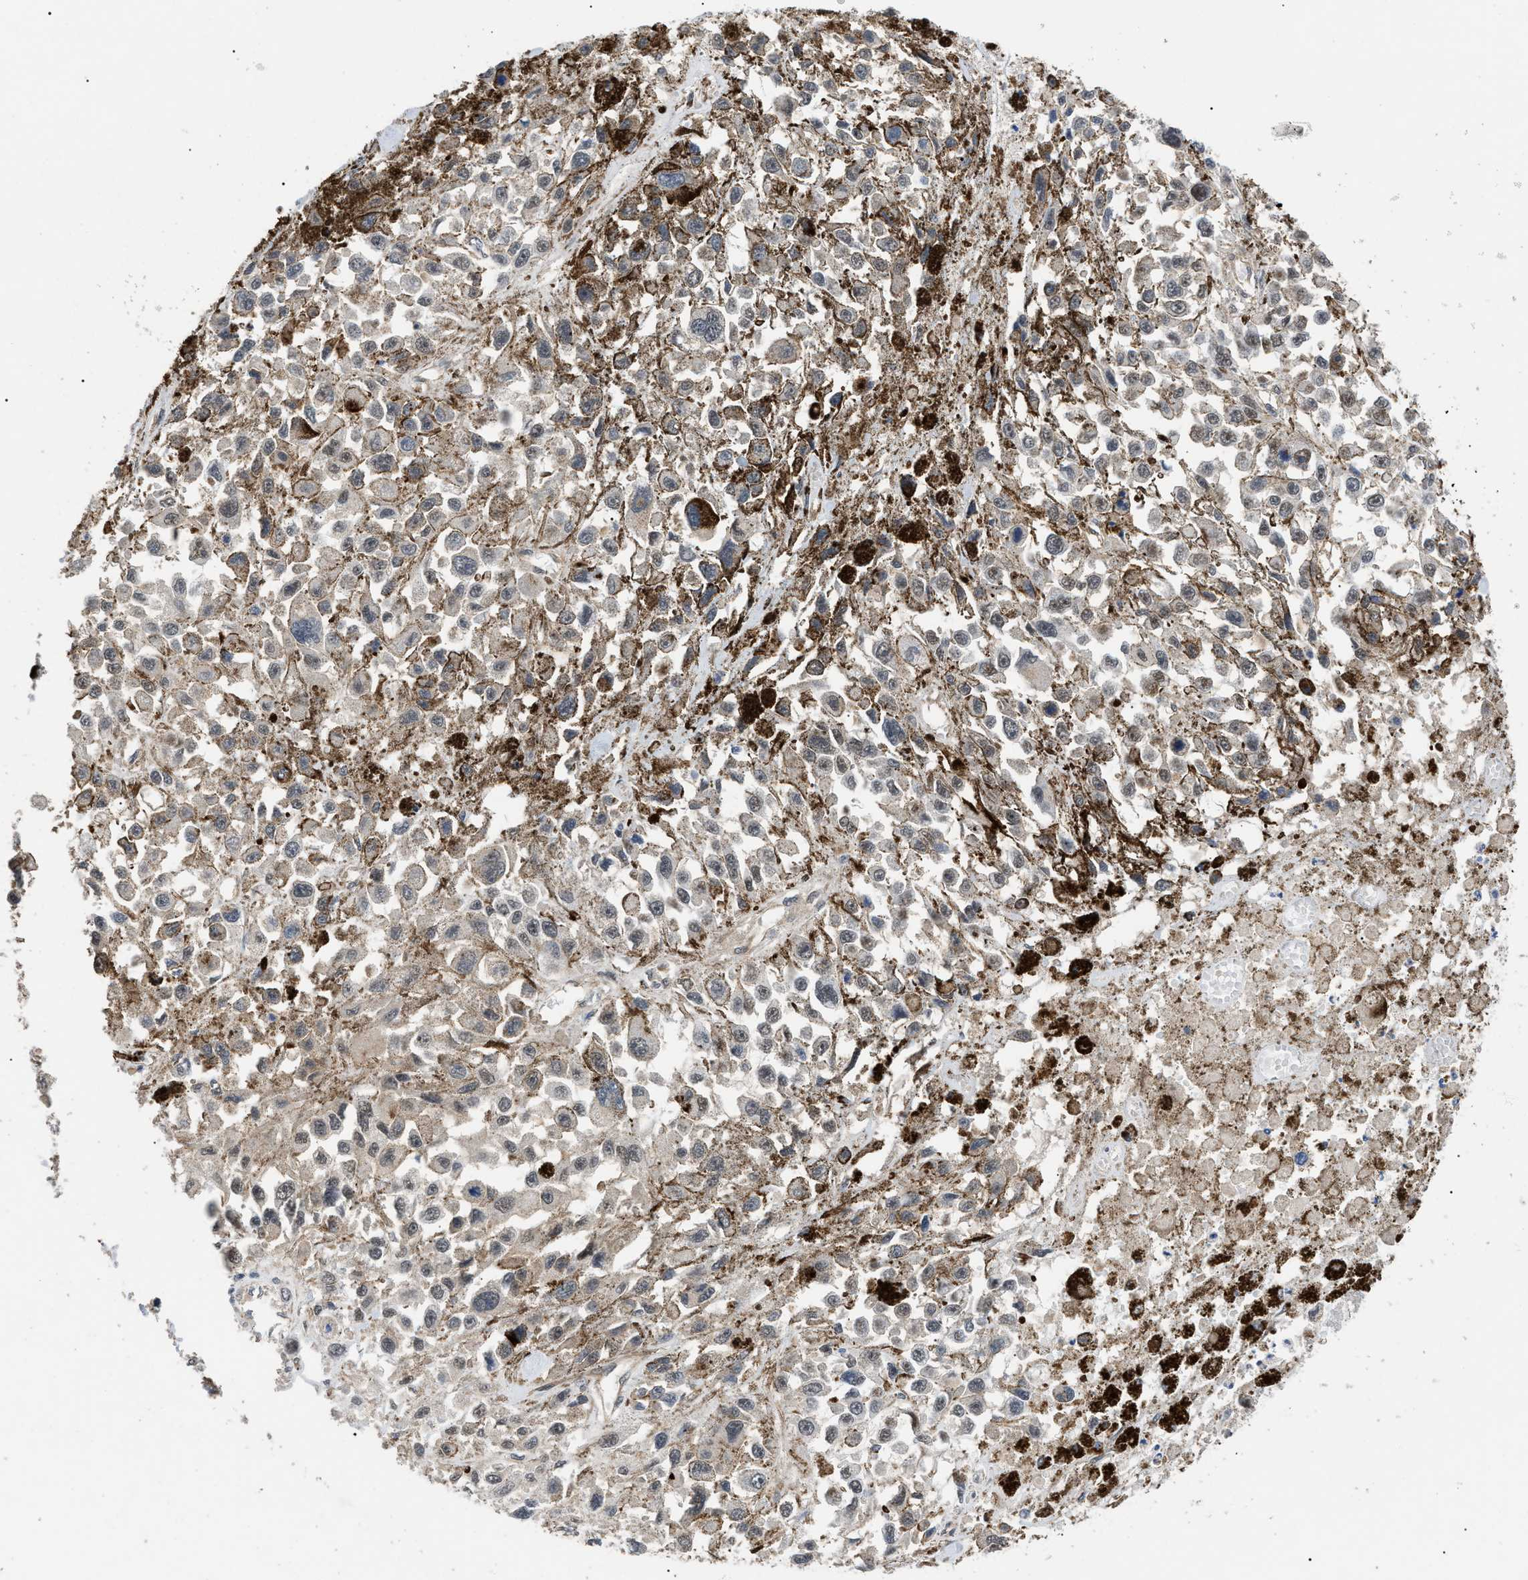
{"staining": {"intensity": "negative", "quantity": "none", "location": "none"}, "tissue": "melanoma", "cell_type": "Tumor cells", "image_type": "cancer", "snomed": [{"axis": "morphology", "description": "Malignant melanoma, Metastatic site"}, {"axis": "topography", "description": "Lymph node"}], "caption": "Malignant melanoma (metastatic site) was stained to show a protein in brown. There is no significant expression in tumor cells.", "gene": "CRCP", "patient": {"sex": "male", "age": 59}}